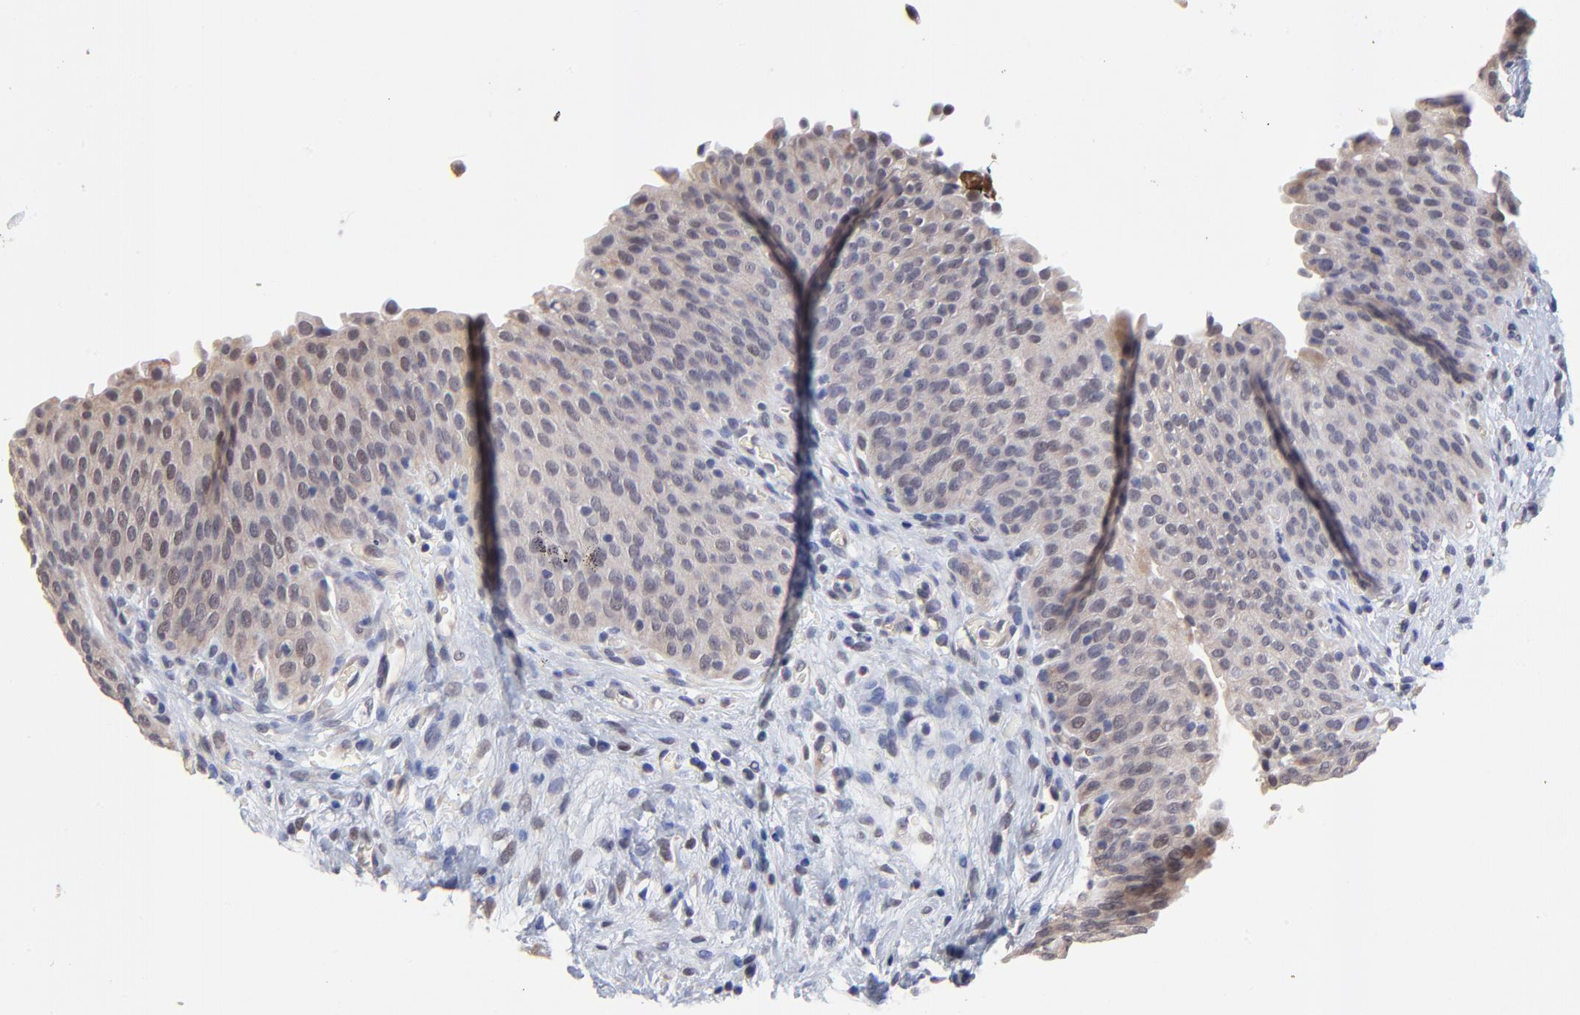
{"staining": {"intensity": "weak", "quantity": "<25%", "location": "cytoplasmic/membranous"}, "tissue": "urinary bladder", "cell_type": "Urothelial cells", "image_type": "normal", "snomed": [{"axis": "morphology", "description": "Normal tissue, NOS"}, {"axis": "morphology", "description": "Dysplasia, NOS"}, {"axis": "topography", "description": "Urinary bladder"}], "caption": "This is an immunohistochemistry image of normal human urinary bladder. There is no staining in urothelial cells.", "gene": "FBXO8", "patient": {"sex": "male", "age": 35}}